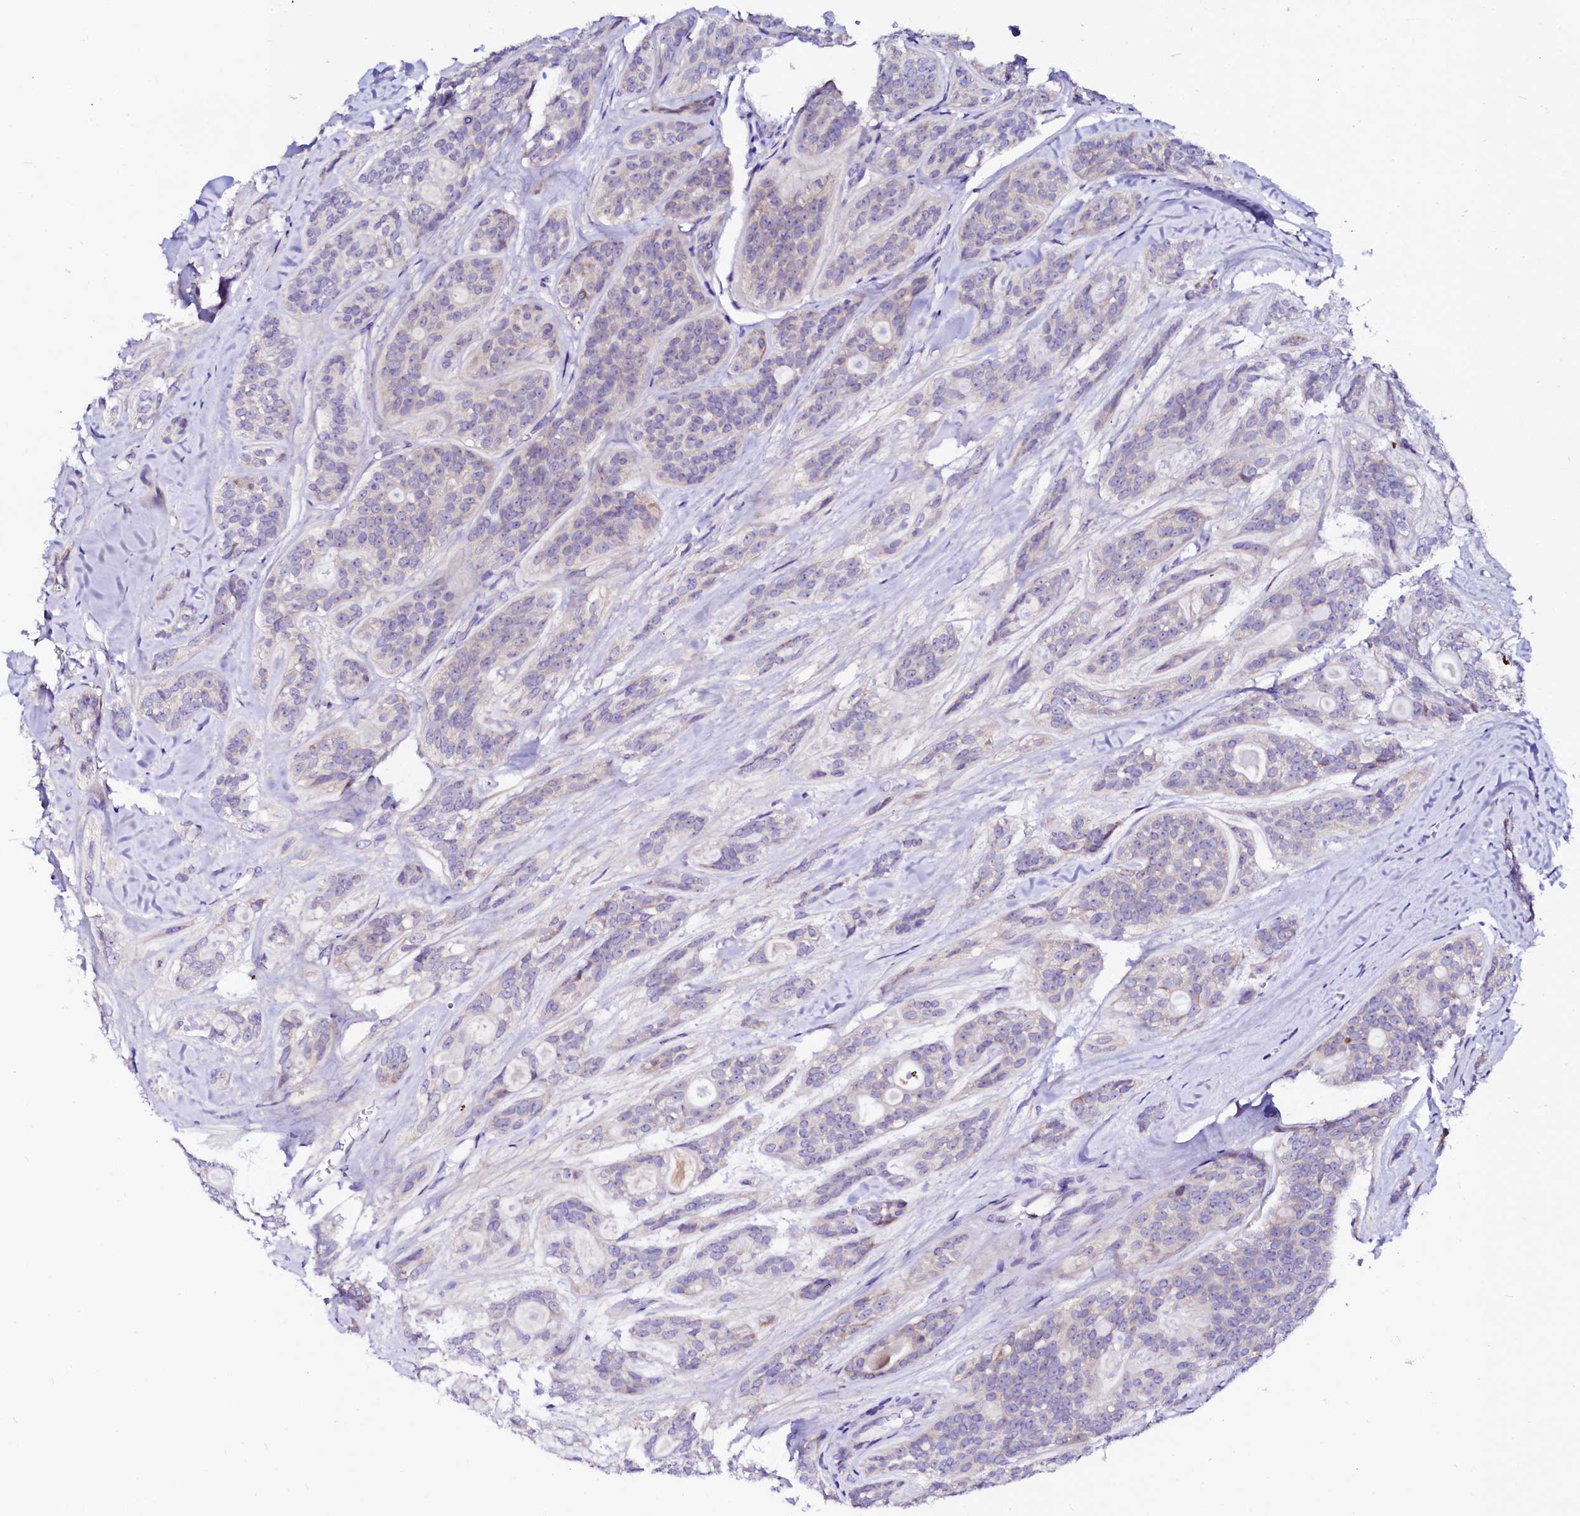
{"staining": {"intensity": "negative", "quantity": "none", "location": "none"}, "tissue": "head and neck cancer", "cell_type": "Tumor cells", "image_type": "cancer", "snomed": [{"axis": "morphology", "description": "Adenocarcinoma, NOS"}, {"axis": "topography", "description": "Head-Neck"}], "caption": "Immunohistochemistry histopathology image of adenocarcinoma (head and neck) stained for a protein (brown), which shows no positivity in tumor cells.", "gene": "BTBD16", "patient": {"sex": "male", "age": 66}}